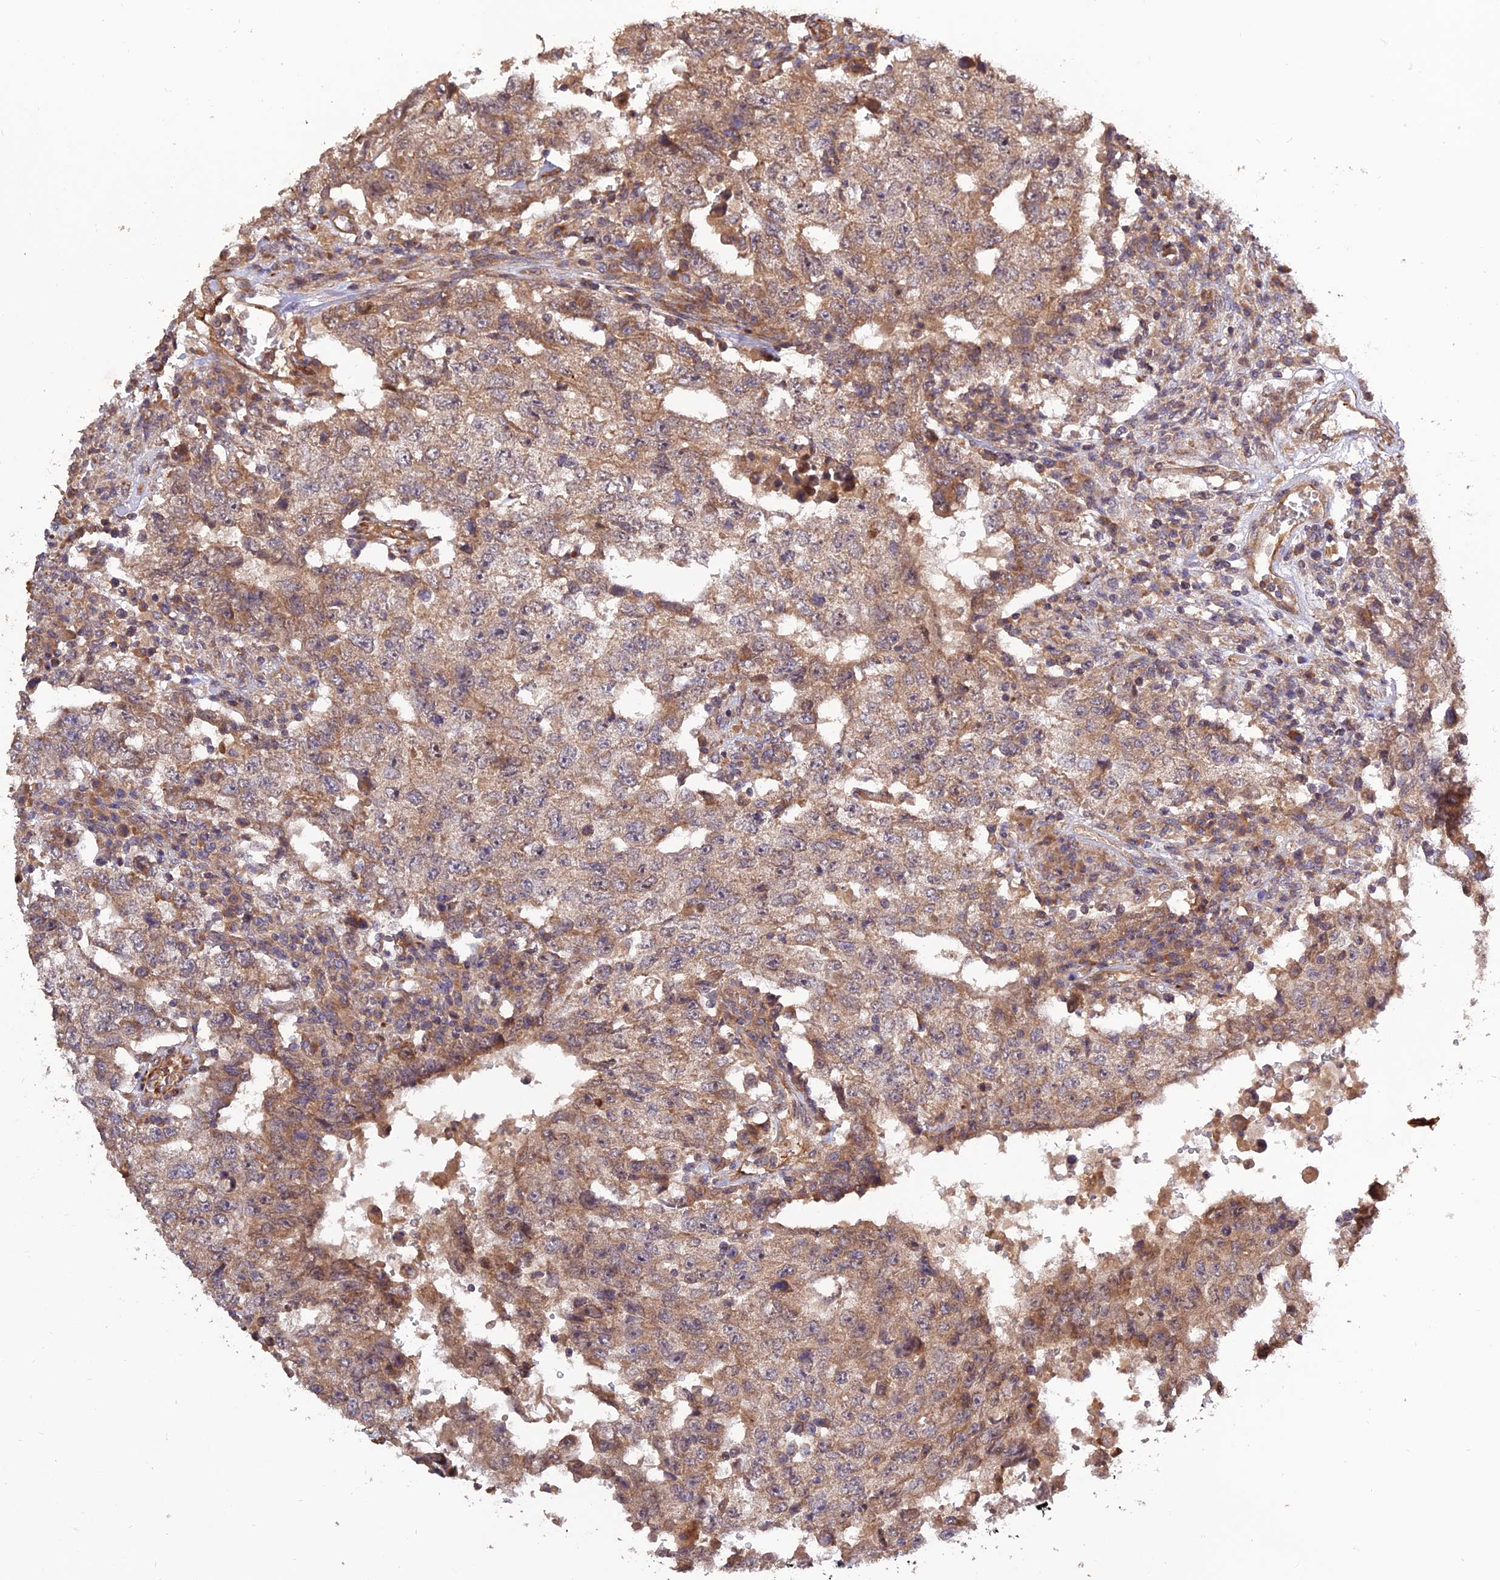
{"staining": {"intensity": "moderate", "quantity": "25%-75%", "location": "cytoplasmic/membranous"}, "tissue": "testis cancer", "cell_type": "Tumor cells", "image_type": "cancer", "snomed": [{"axis": "morphology", "description": "Carcinoma, Embryonal, NOS"}, {"axis": "topography", "description": "Testis"}], "caption": "Human testis embryonal carcinoma stained with a brown dye shows moderate cytoplasmic/membranous positive staining in approximately 25%-75% of tumor cells.", "gene": "CREBL2", "patient": {"sex": "male", "age": 26}}